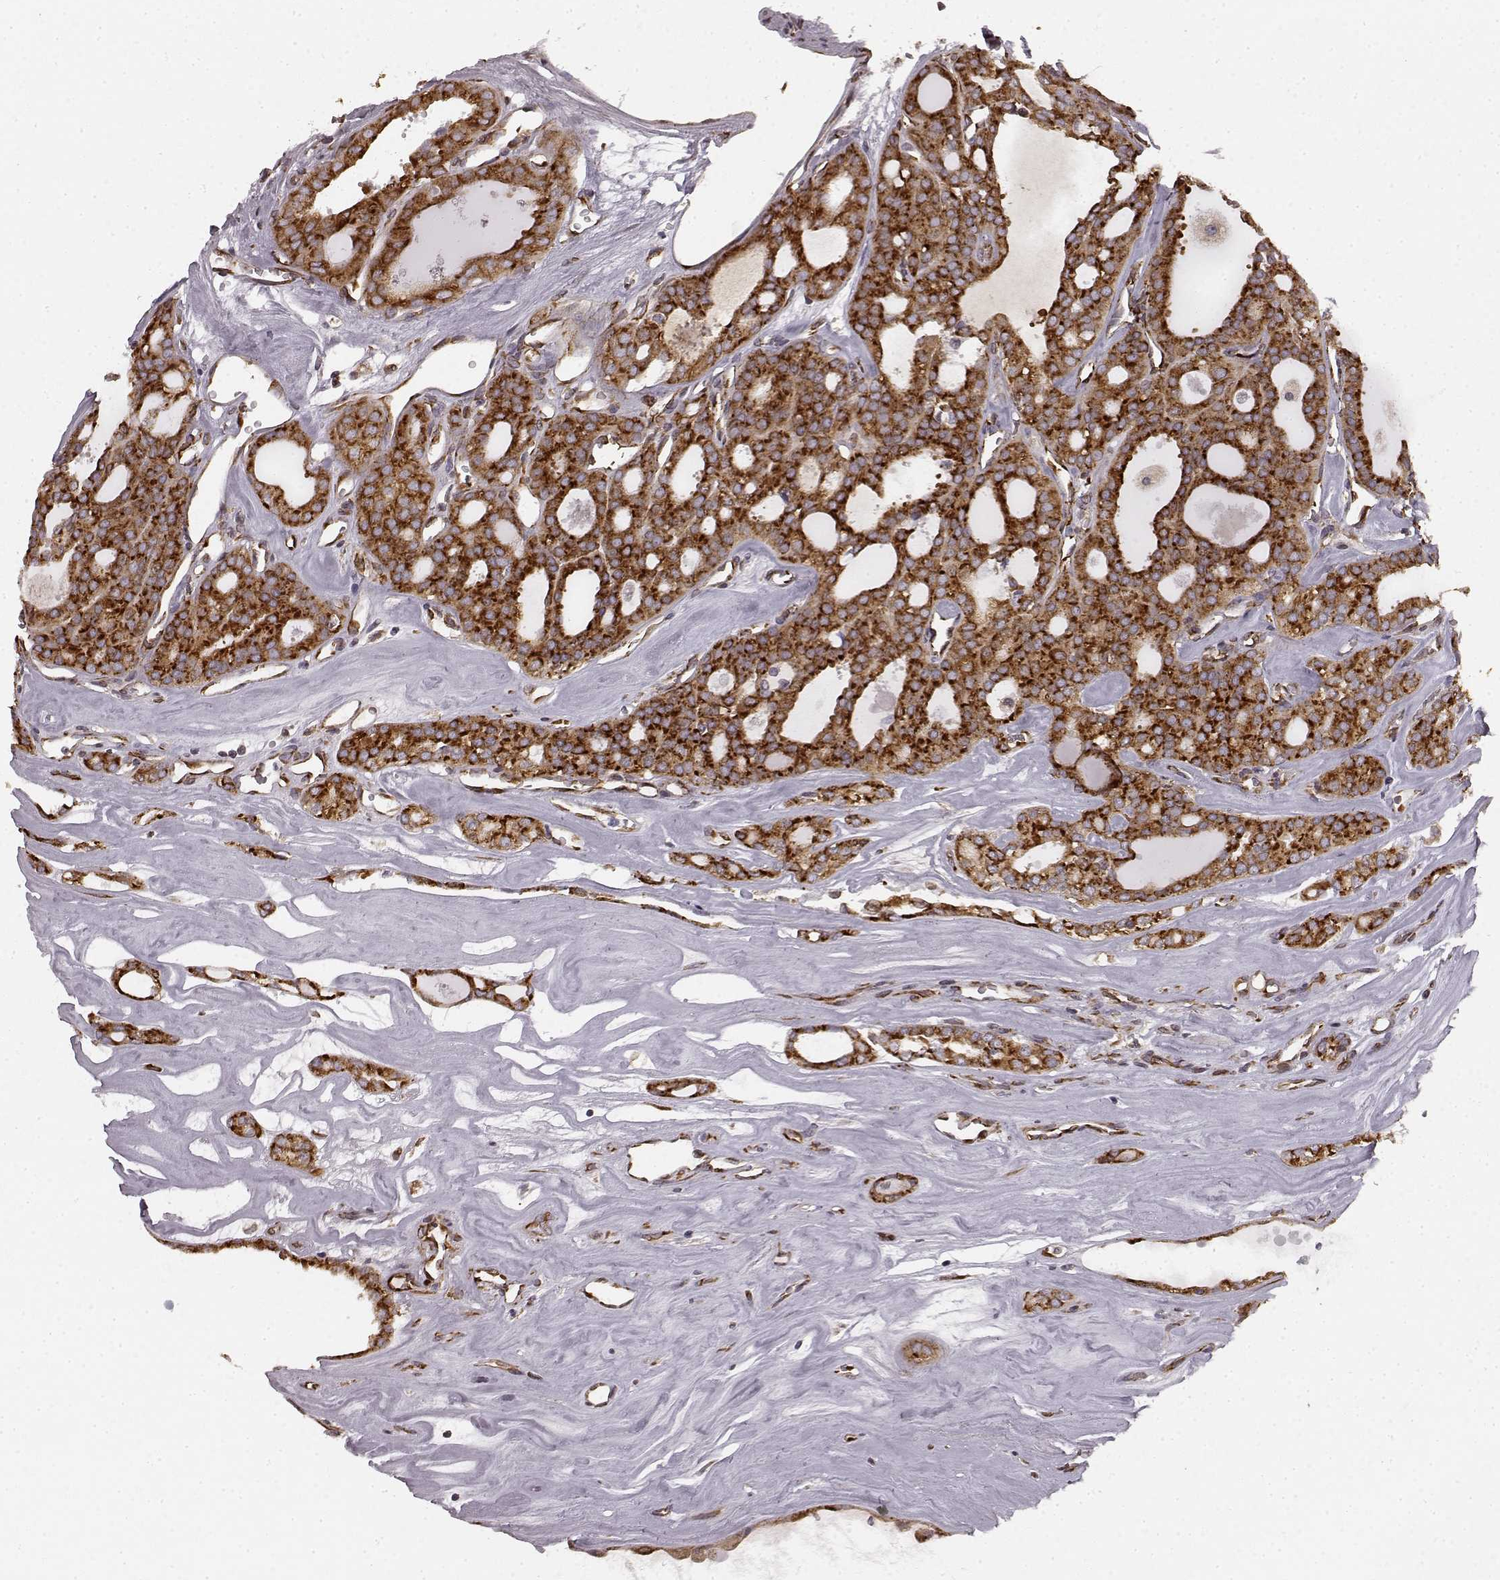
{"staining": {"intensity": "strong", "quantity": ">75%", "location": "cytoplasmic/membranous"}, "tissue": "thyroid cancer", "cell_type": "Tumor cells", "image_type": "cancer", "snomed": [{"axis": "morphology", "description": "Follicular adenoma carcinoma, NOS"}, {"axis": "topography", "description": "Thyroid gland"}], "caption": "An immunohistochemistry (IHC) histopathology image of neoplastic tissue is shown. Protein staining in brown highlights strong cytoplasmic/membranous positivity in thyroid cancer (follicular adenoma carcinoma) within tumor cells. The staining was performed using DAB (3,3'-diaminobenzidine), with brown indicating positive protein expression. Nuclei are stained blue with hematoxylin.", "gene": "TMEM14A", "patient": {"sex": "male", "age": 75}}